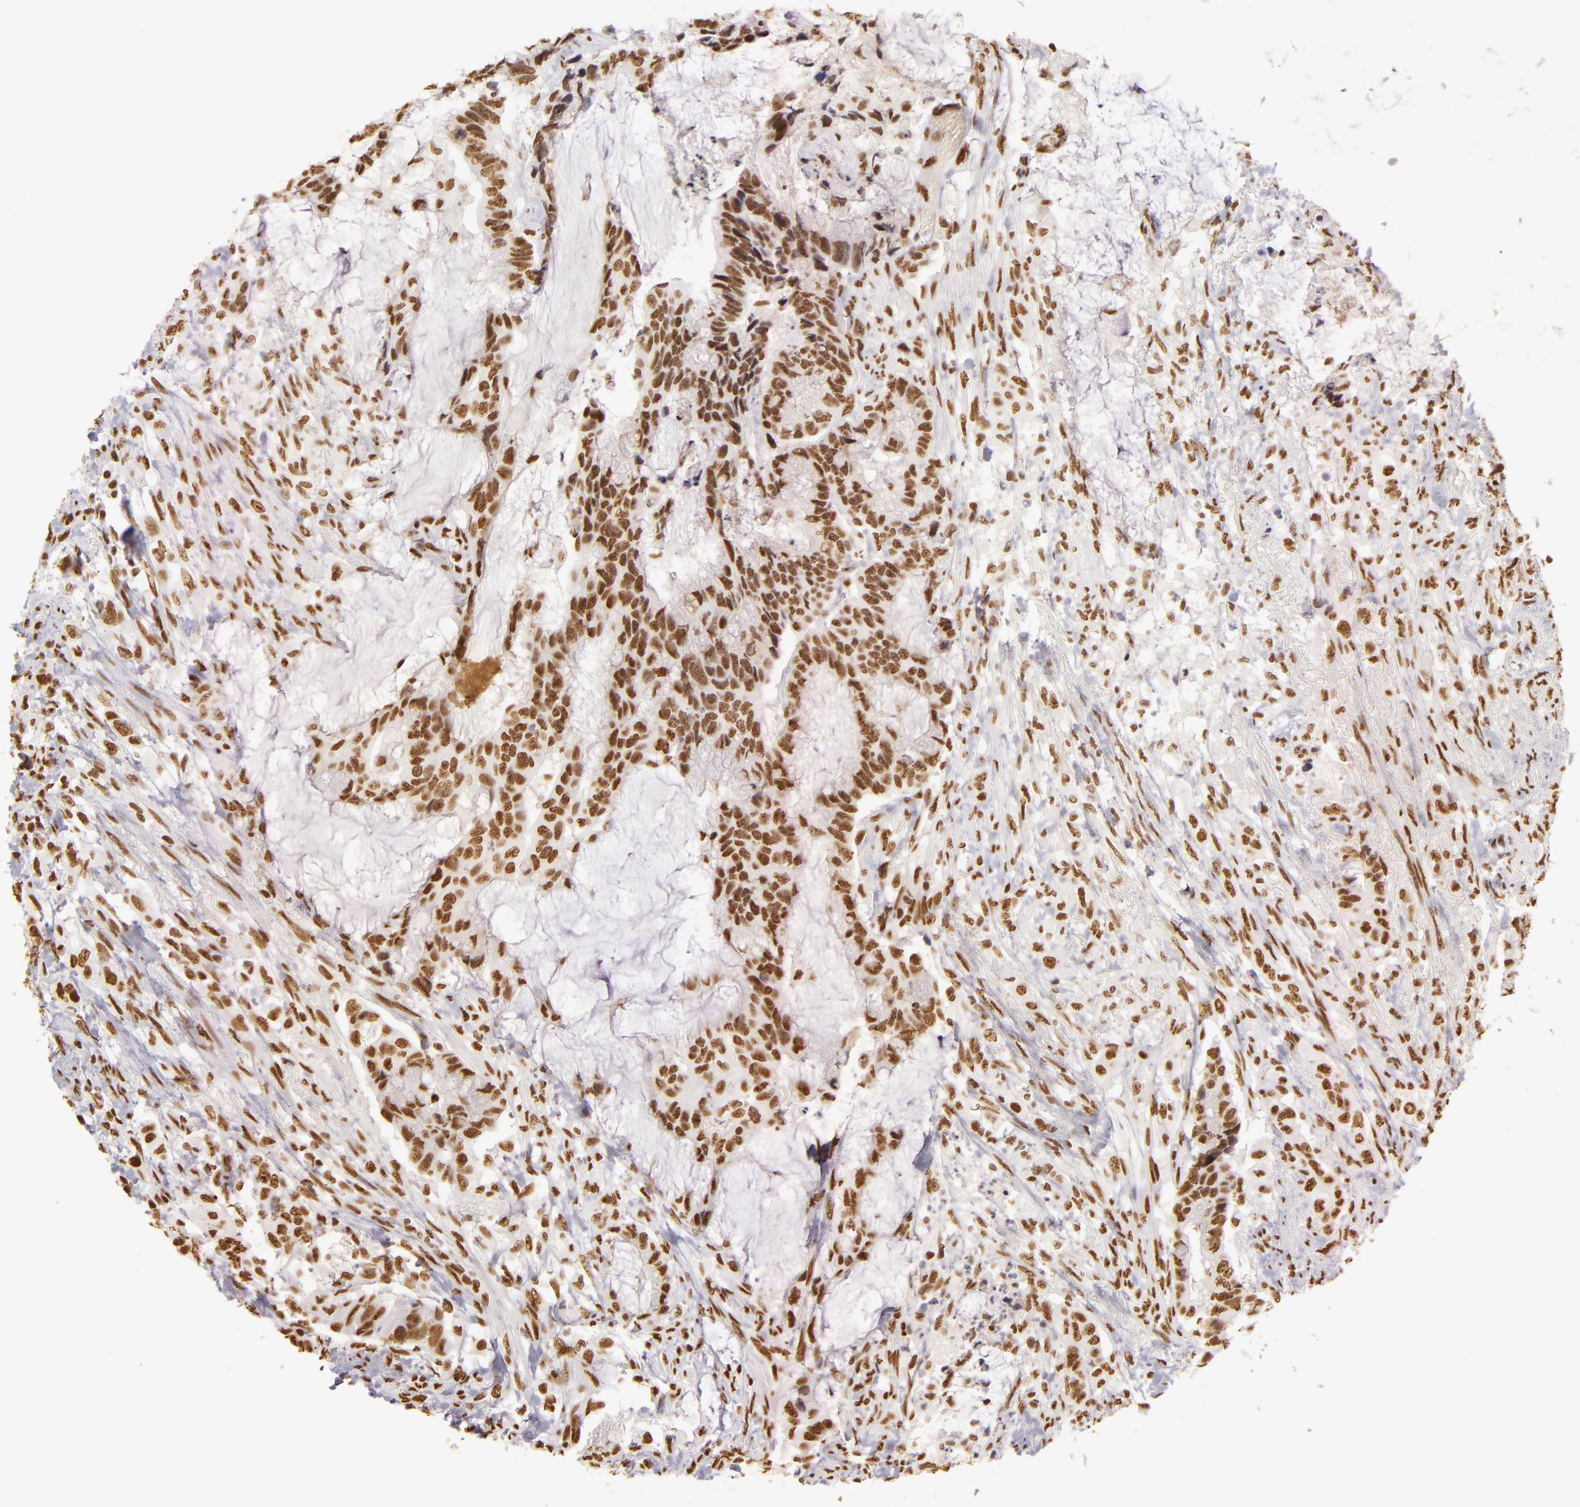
{"staining": {"intensity": "moderate", "quantity": ">75%", "location": "nuclear"}, "tissue": "colorectal cancer", "cell_type": "Tumor cells", "image_type": "cancer", "snomed": [{"axis": "morphology", "description": "Adenocarcinoma, NOS"}, {"axis": "topography", "description": "Rectum"}], "caption": "Immunohistochemical staining of human adenocarcinoma (colorectal) demonstrates medium levels of moderate nuclear protein expression in approximately >75% of tumor cells. The staining was performed using DAB (3,3'-diaminobenzidine), with brown indicating positive protein expression. Nuclei are stained blue with hematoxylin.", "gene": "PAPOLA", "patient": {"sex": "female", "age": 59}}